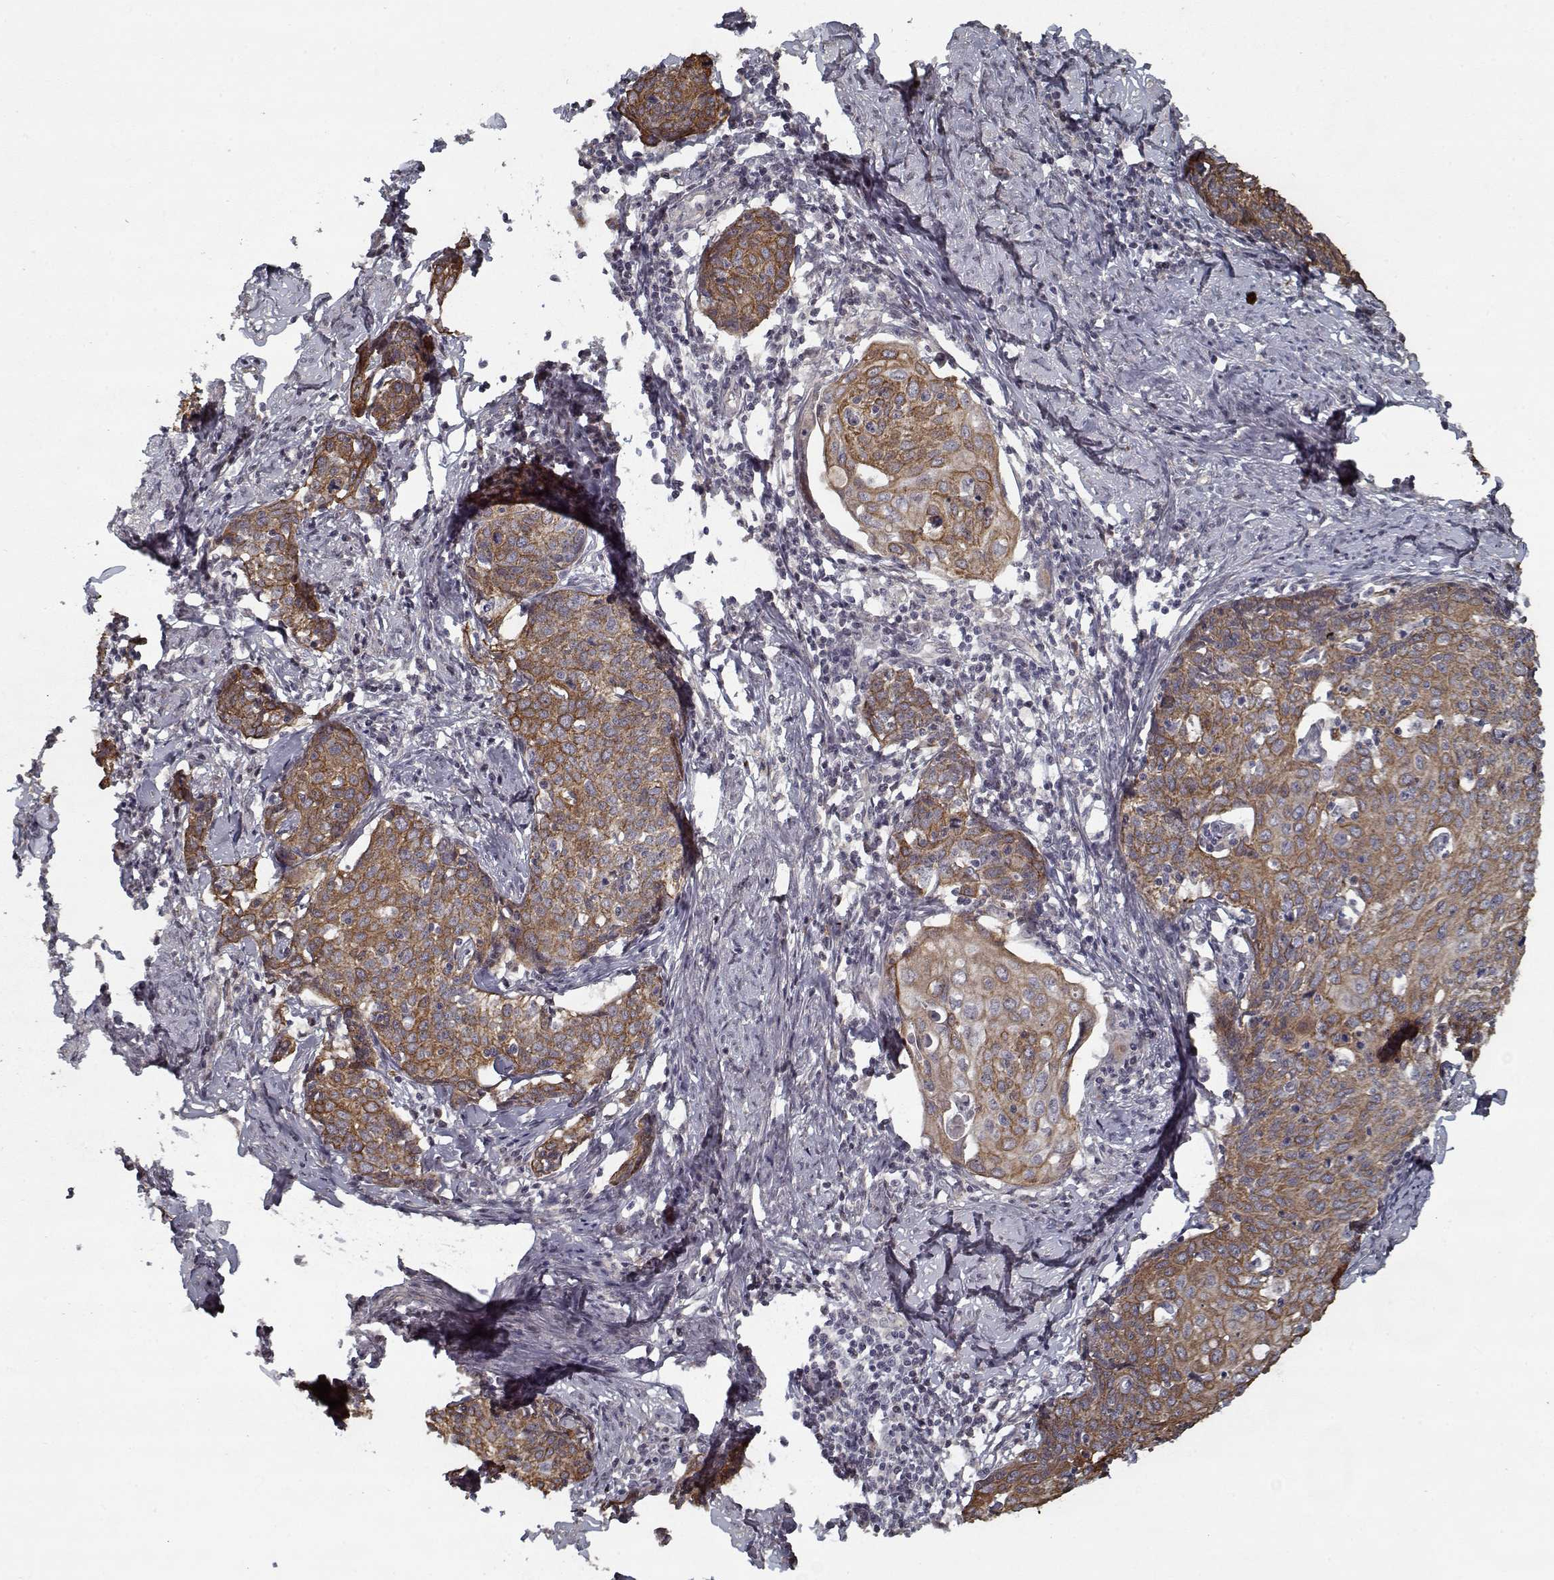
{"staining": {"intensity": "moderate", "quantity": ">75%", "location": "cytoplasmic/membranous"}, "tissue": "cervical cancer", "cell_type": "Tumor cells", "image_type": "cancer", "snomed": [{"axis": "morphology", "description": "Squamous cell carcinoma, NOS"}, {"axis": "topography", "description": "Cervix"}], "caption": "Protein analysis of cervical cancer tissue shows moderate cytoplasmic/membranous positivity in about >75% of tumor cells.", "gene": "NLK", "patient": {"sex": "female", "age": 62}}